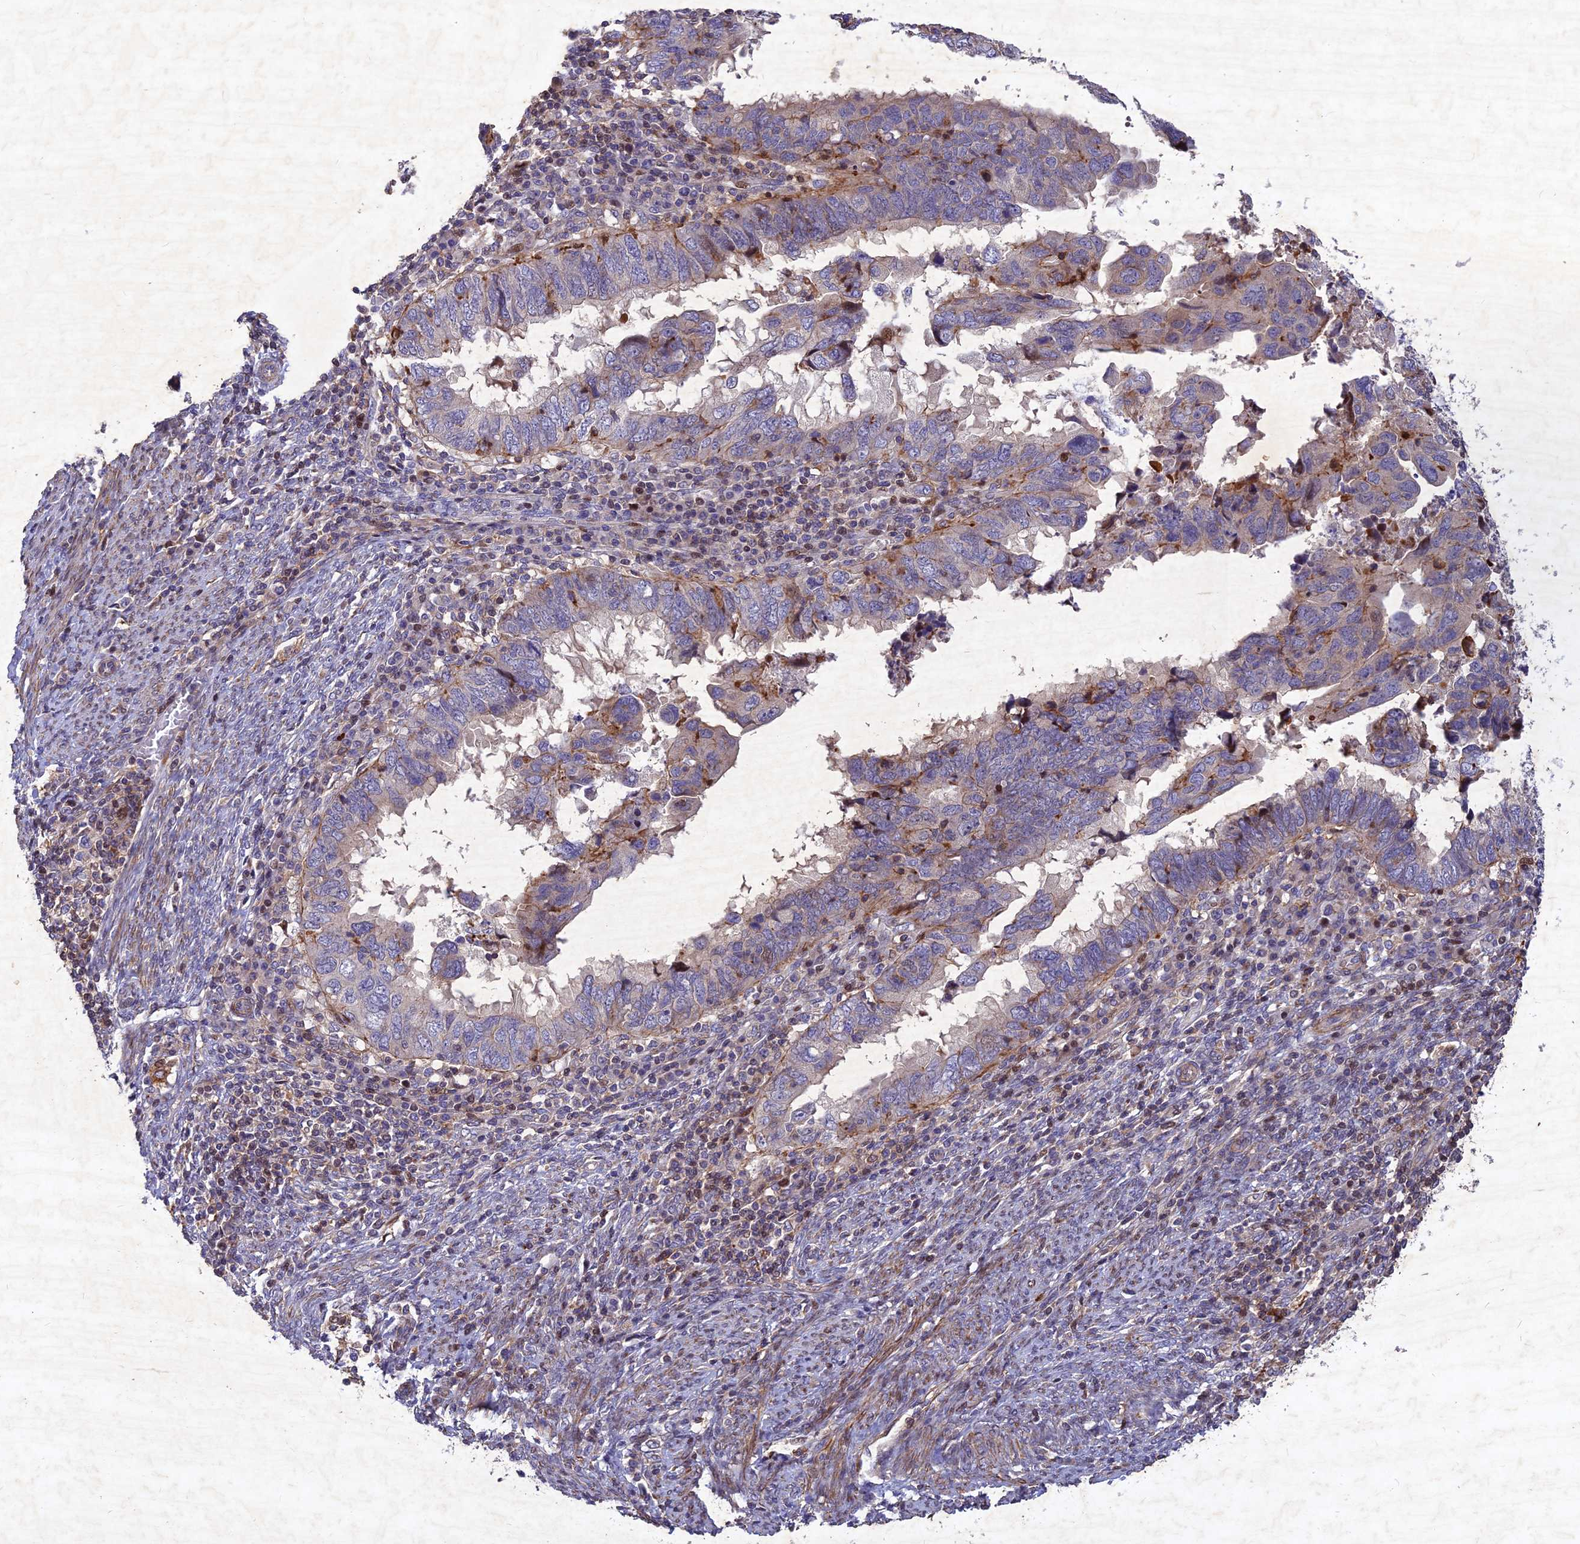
{"staining": {"intensity": "negative", "quantity": "none", "location": "none"}, "tissue": "endometrial cancer", "cell_type": "Tumor cells", "image_type": "cancer", "snomed": [{"axis": "morphology", "description": "Adenocarcinoma, NOS"}, {"axis": "topography", "description": "Uterus"}], "caption": "Immunohistochemistry (IHC) of endometrial adenocarcinoma reveals no staining in tumor cells.", "gene": "RELCH", "patient": {"sex": "female", "age": 77}}